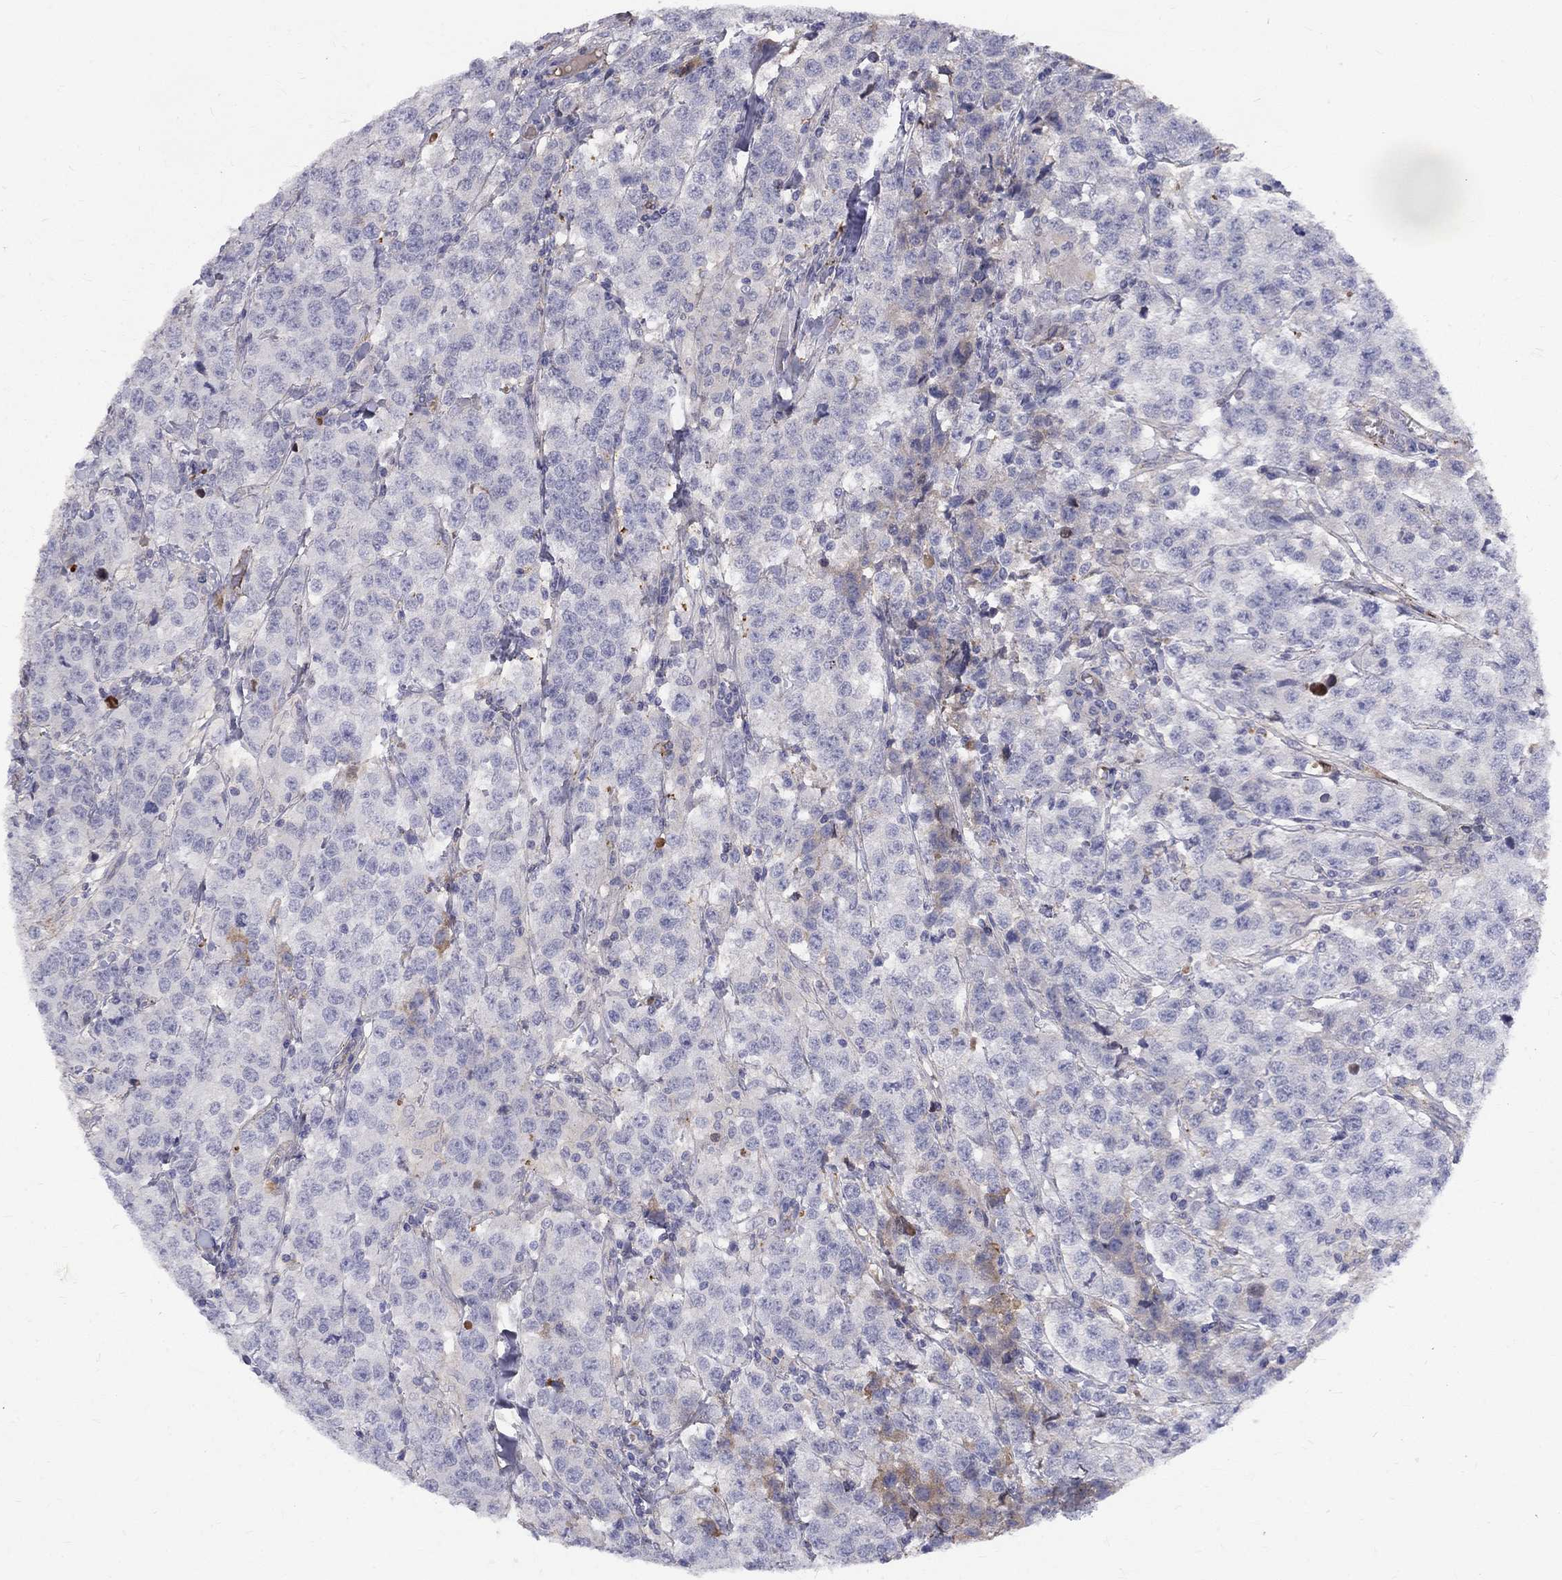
{"staining": {"intensity": "moderate", "quantity": "<25%", "location": "cytoplasmic/membranous"}, "tissue": "testis cancer", "cell_type": "Tumor cells", "image_type": "cancer", "snomed": [{"axis": "morphology", "description": "Seminoma, NOS"}, {"axis": "topography", "description": "Testis"}], "caption": "Immunohistochemistry staining of seminoma (testis), which exhibits low levels of moderate cytoplasmic/membranous staining in approximately <25% of tumor cells indicating moderate cytoplasmic/membranous protein expression. The staining was performed using DAB (brown) for protein detection and nuclei were counterstained in hematoxylin (blue).", "gene": "EPDR1", "patient": {"sex": "male", "age": 59}}